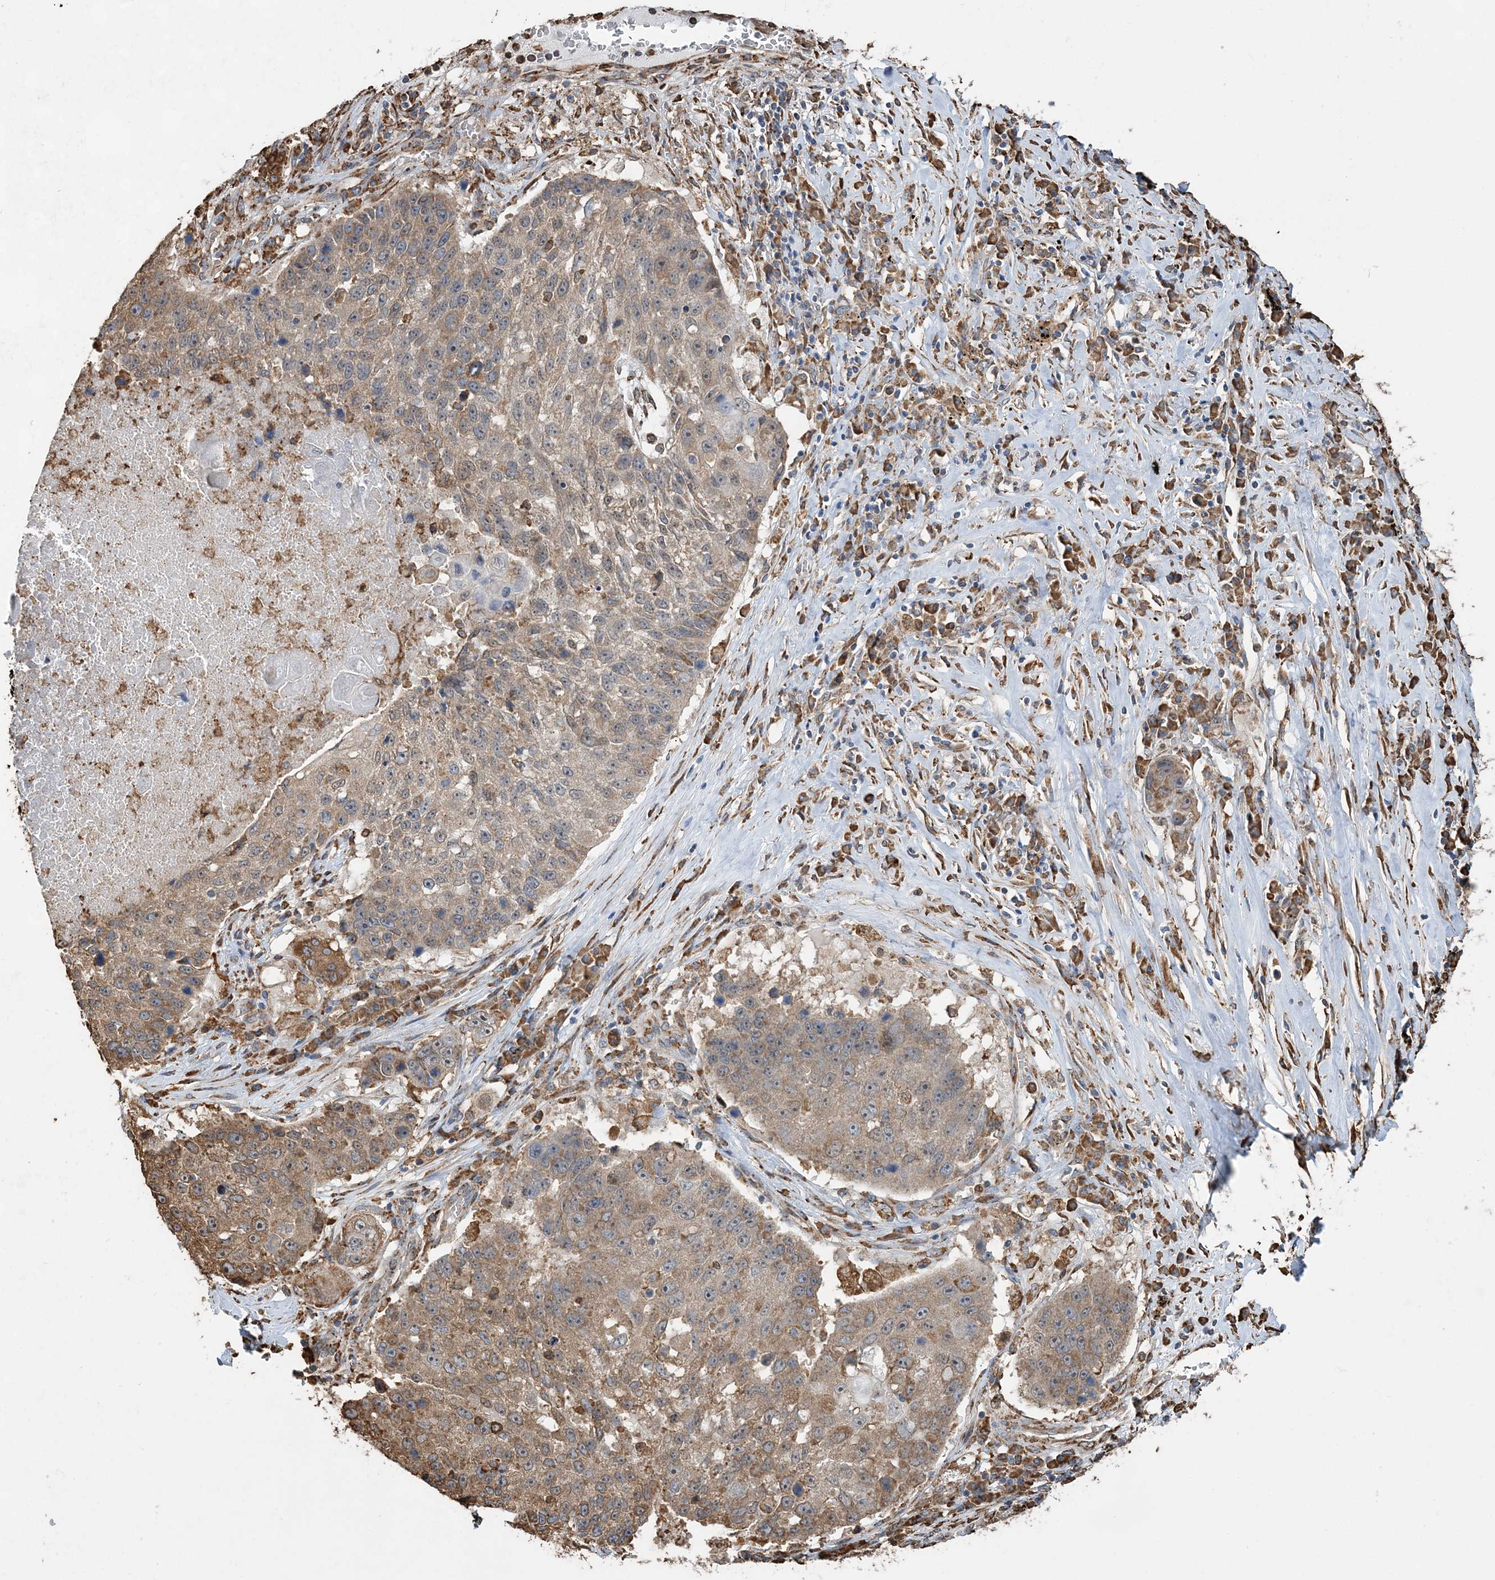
{"staining": {"intensity": "moderate", "quantity": ">75%", "location": "cytoplasmic/membranous"}, "tissue": "lung cancer", "cell_type": "Tumor cells", "image_type": "cancer", "snomed": [{"axis": "morphology", "description": "Squamous cell carcinoma, NOS"}, {"axis": "topography", "description": "Lung"}], "caption": "An image of human squamous cell carcinoma (lung) stained for a protein exhibits moderate cytoplasmic/membranous brown staining in tumor cells.", "gene": "WDR12", "patient": {"sex": "male", "age": 61}}